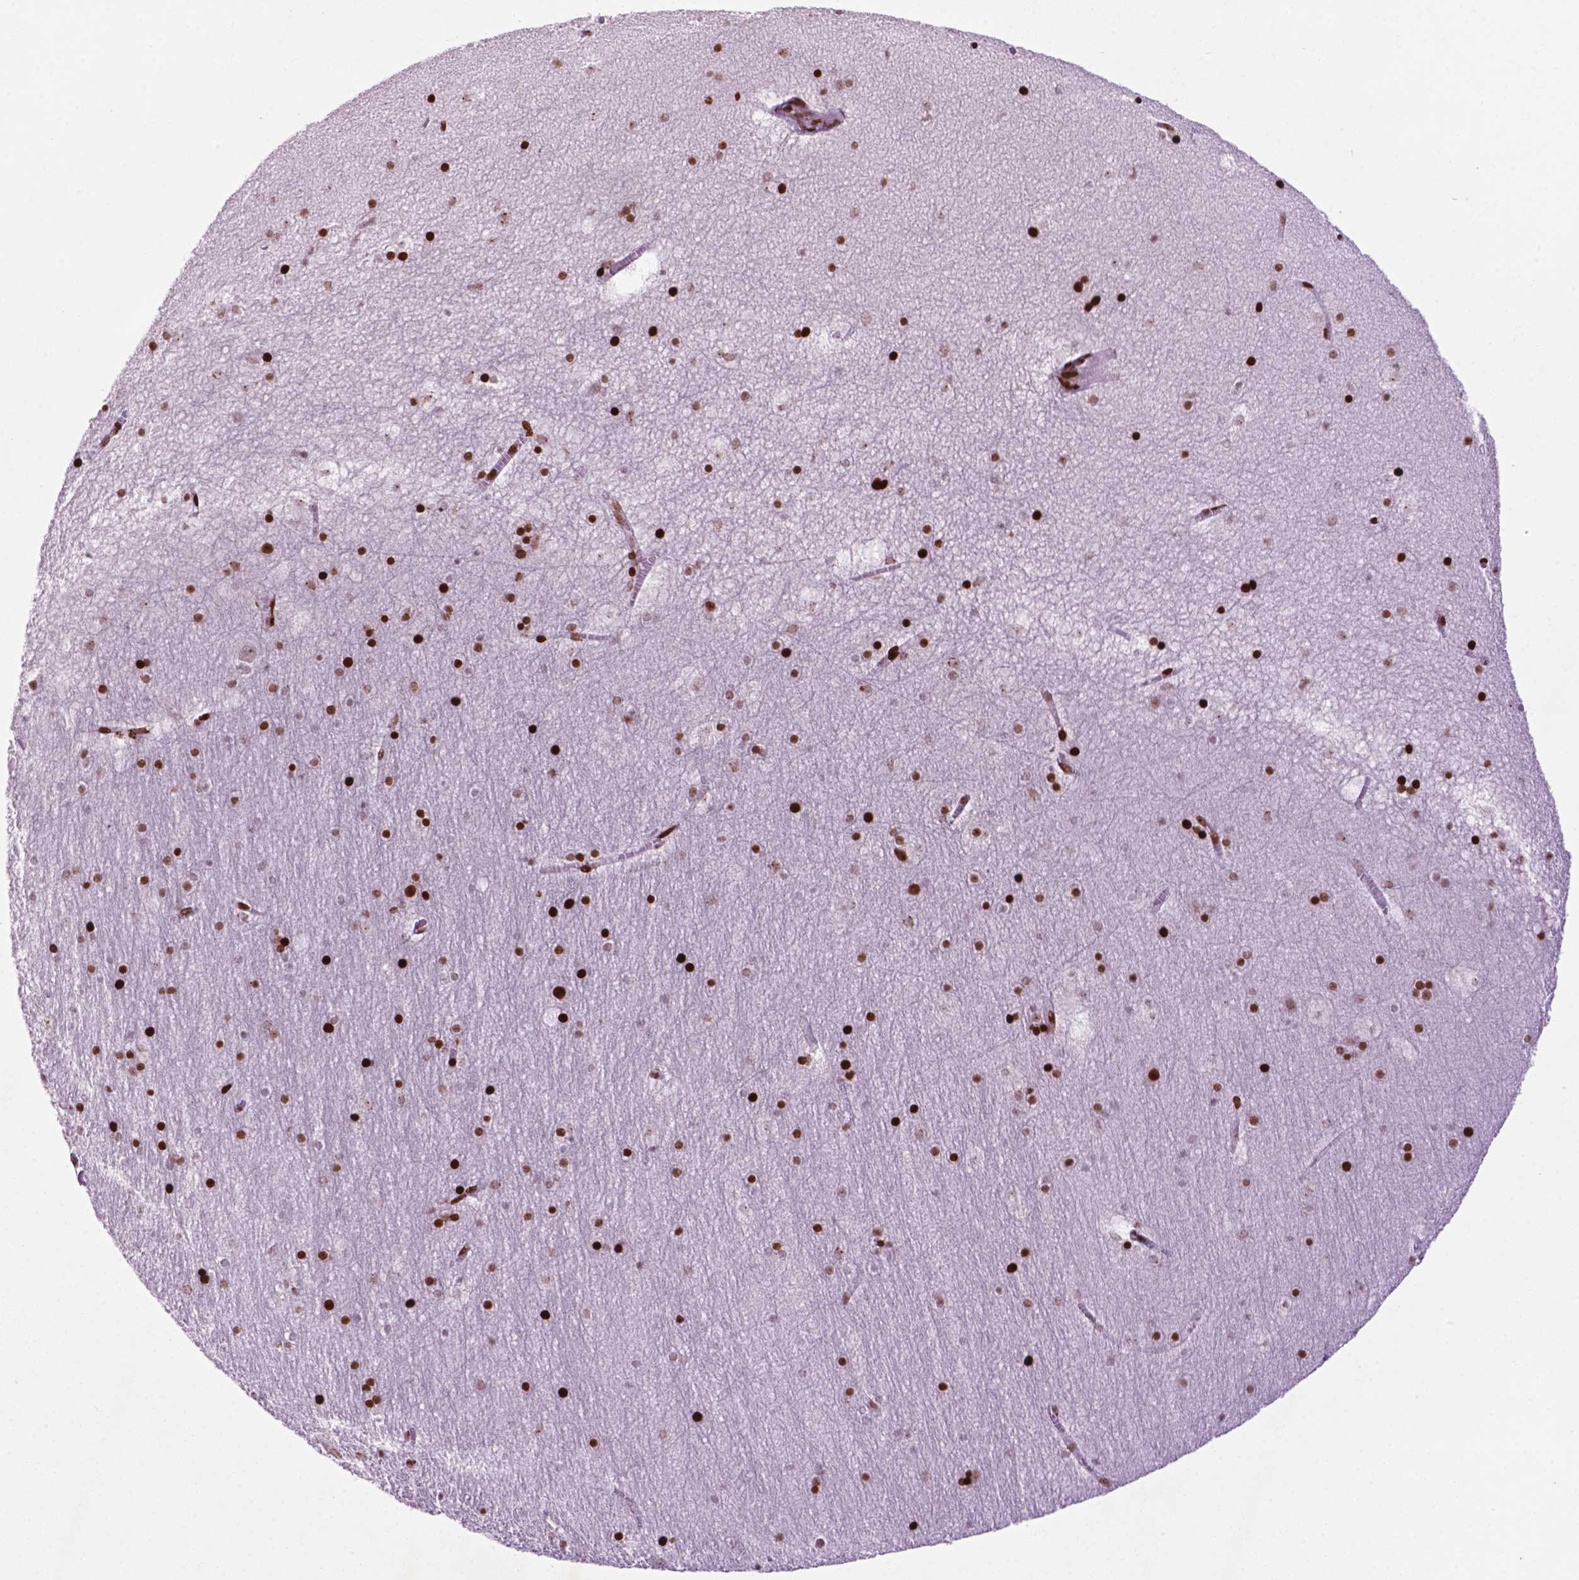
{"staining": {"intensity": "strong", "quantity": ">75%", "location": "nuclear"}, "tissue": "hippocampus", "cell_type": "Glial cells", "image_type": "normal", "snomed": [{"axis": "morphology", "description": "Normal tissue, NOS"}, {"axis": "topography", "description": "Hippocampus"}], "caption": "Strong nuclear staining is identified in approximately >75% of glial cells in normal hippocampus.", "gene": "TMEM250", "patient": {"sex": "male", "age": 45}}